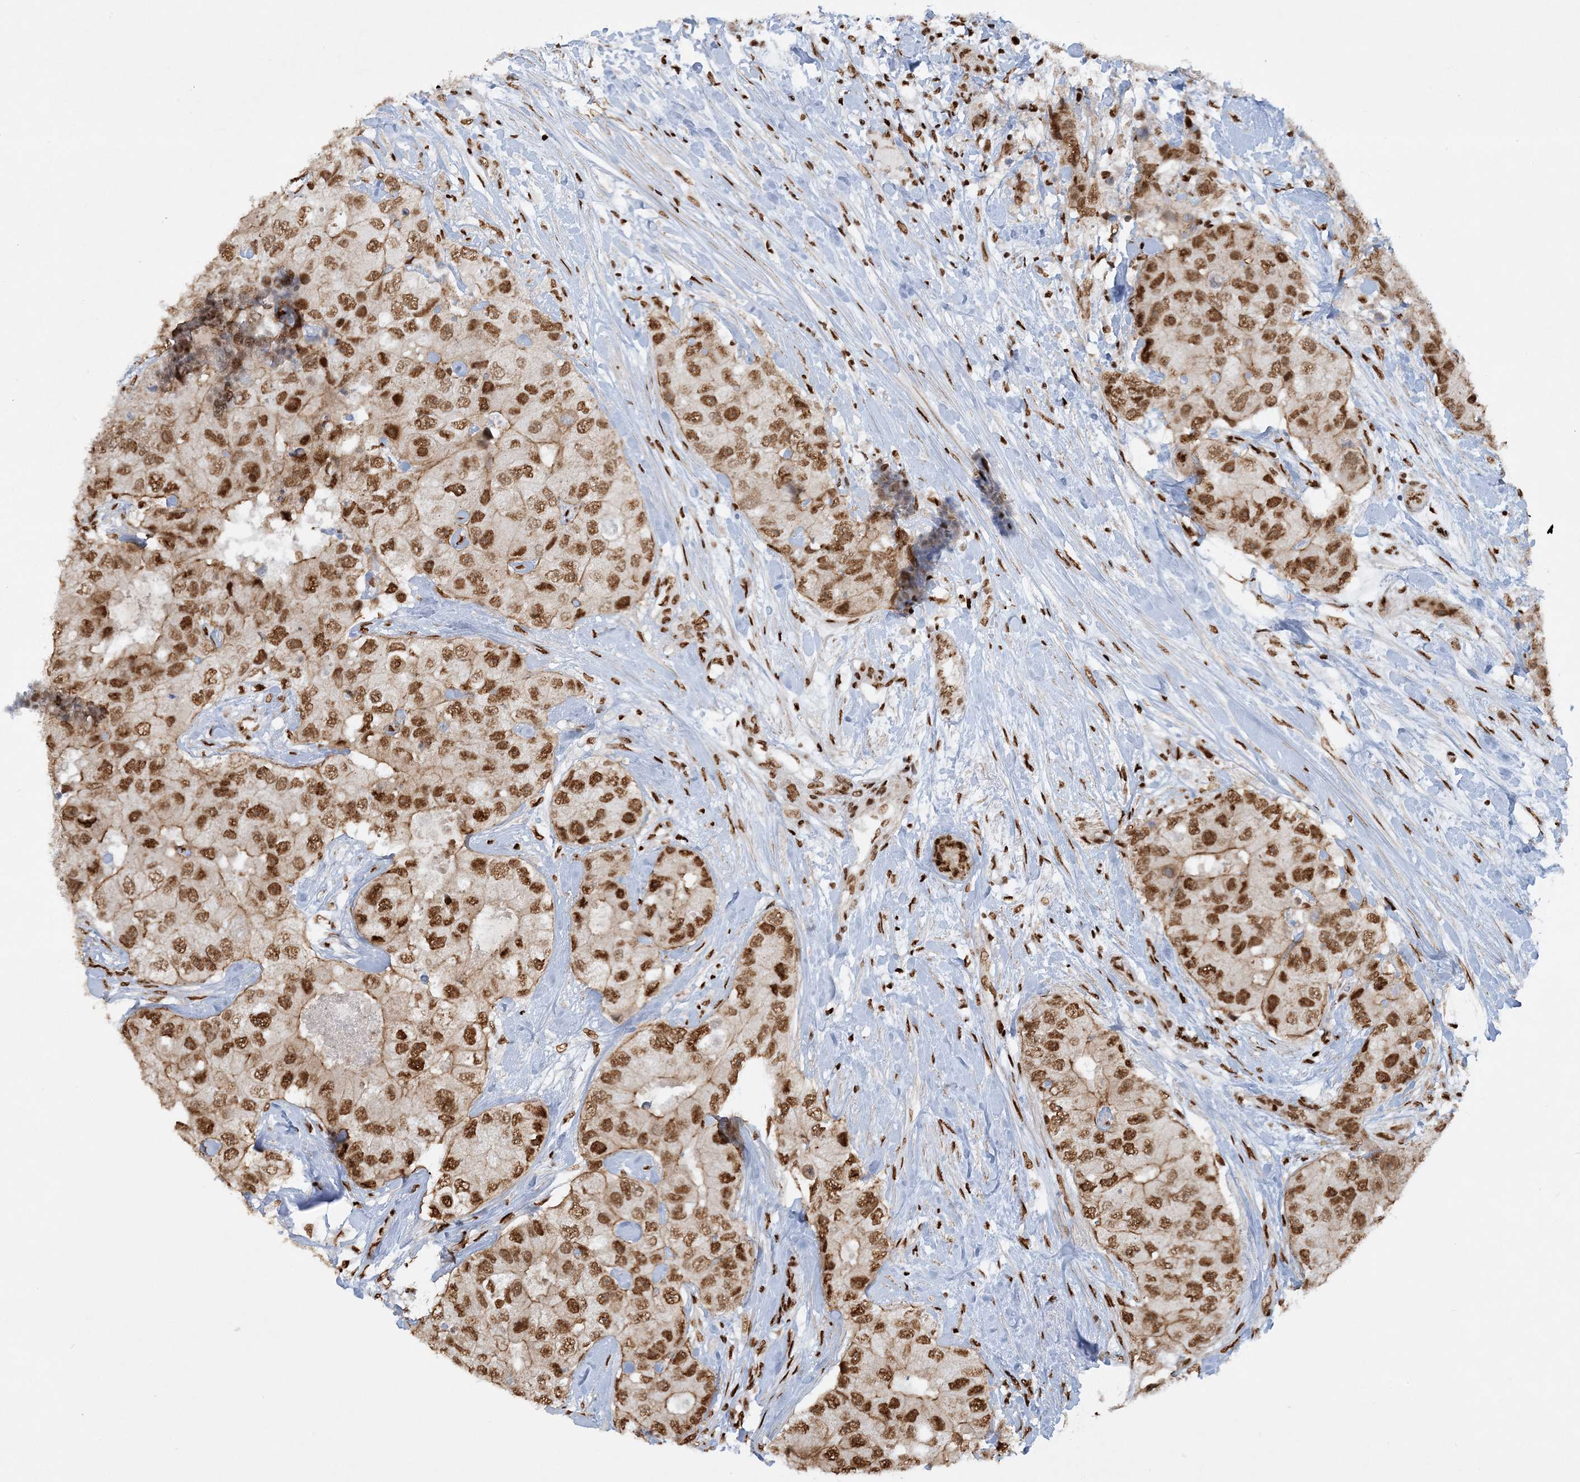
{"staining": {"intensity": "strong", "quantity": ">75%", "location": "nuclear"}, "tissue": "breast cancer", "cell_type": "Tumor cells", "image_type": "cancer", "snomed": [{"axis": "morphology", "description": "Duct carcinoma"}, {"axis": "topography", "description": "Breast"}], "caption": "This is a histology image of immunohistochemistry (IHC) staining of breast invasive ductal carcinoma, which shows strong positivity in the nuclear of tumor cells.", "gene": "DELE1", "patient": {"sex": "female", "age": 62}}